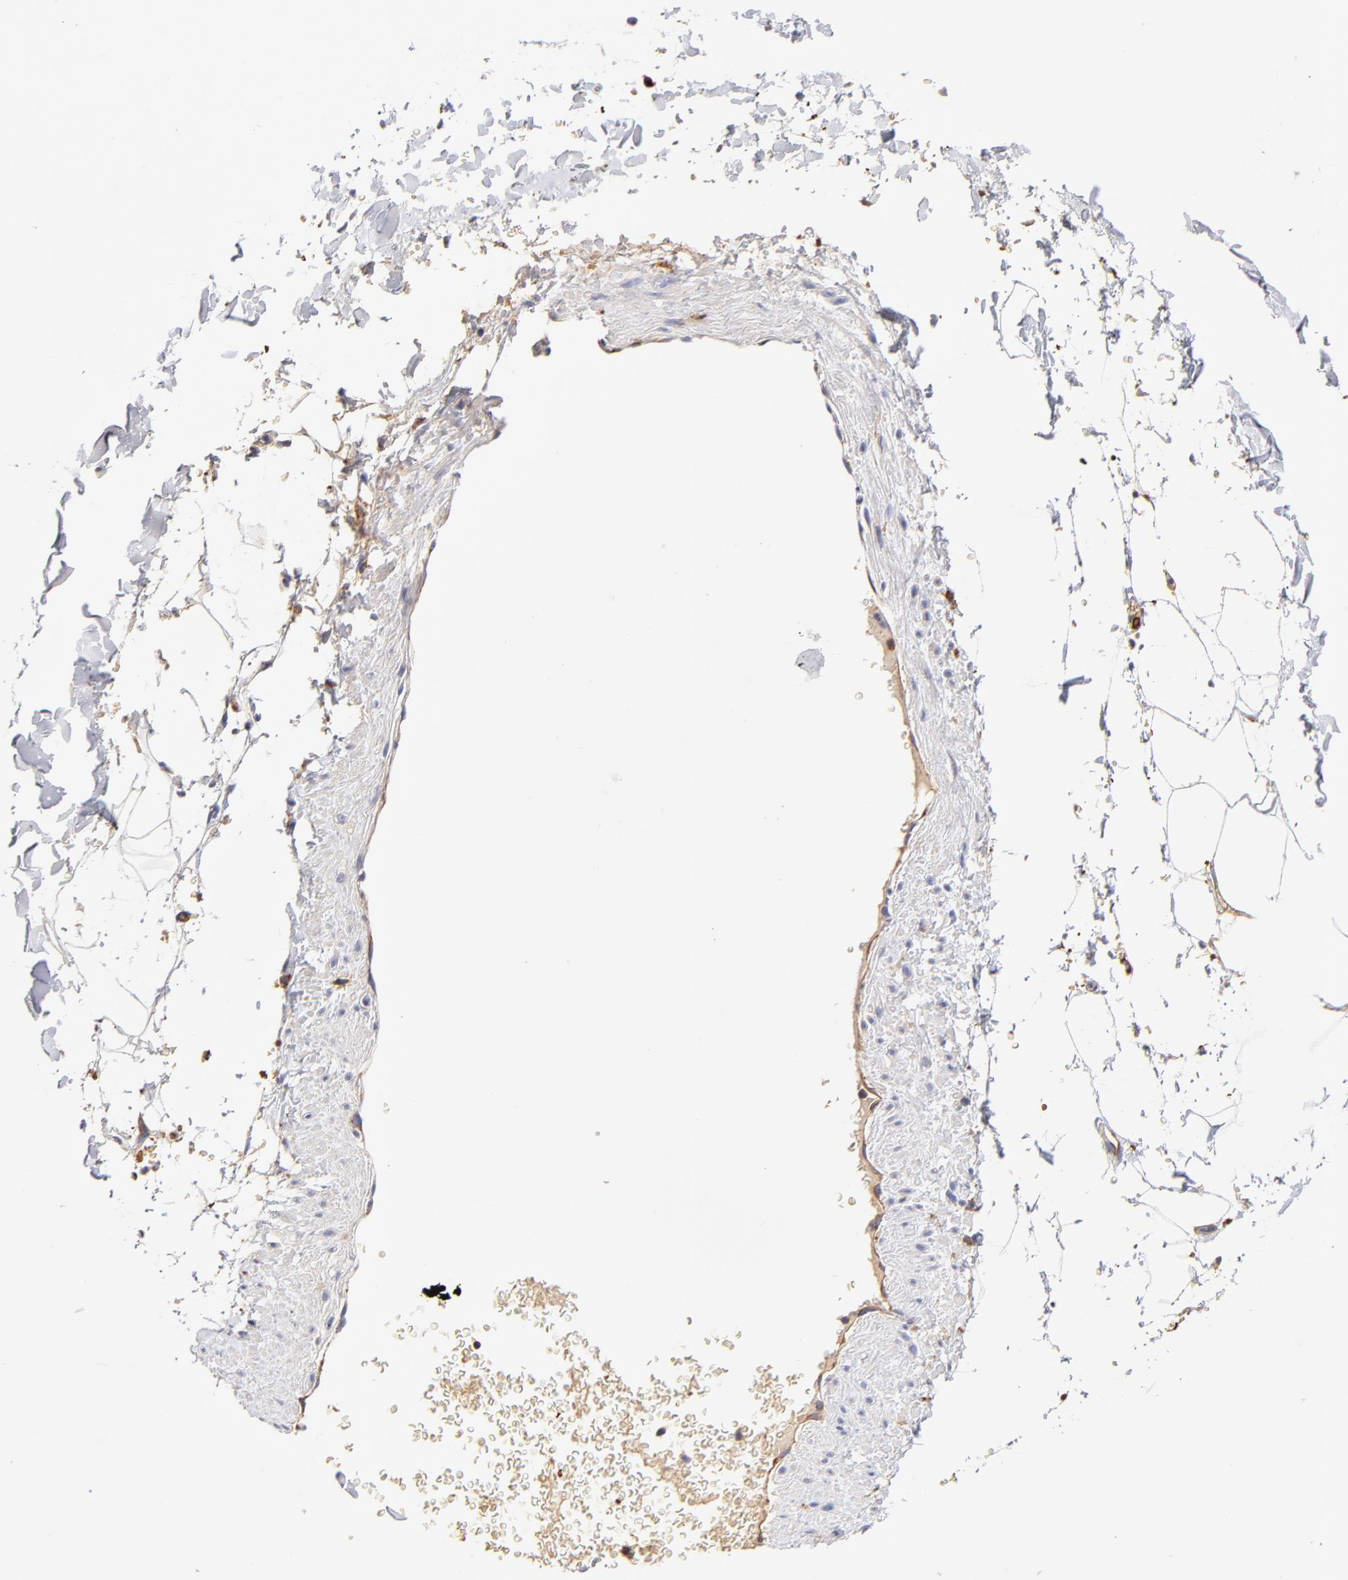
{"staining": {"intensity": "weak", "quantity": "<25%", "location": "cytoplasmic/membranous"}, "tissue": "adipose tissue", "cell_type": "Adipocytes", "image_type": "normal", "snomed": [{"axis": "morphology", "description": "Normal tissue, NOS"}, {"axis": "topography", "description": "Soft tissue"}], "caption": "DAB immunohistochemical staining of unremarkable adipose tissue displays no significant staining in adipocytes.", "gene": "CD2AP", "patient": {"sex": "male", "age": 72}}